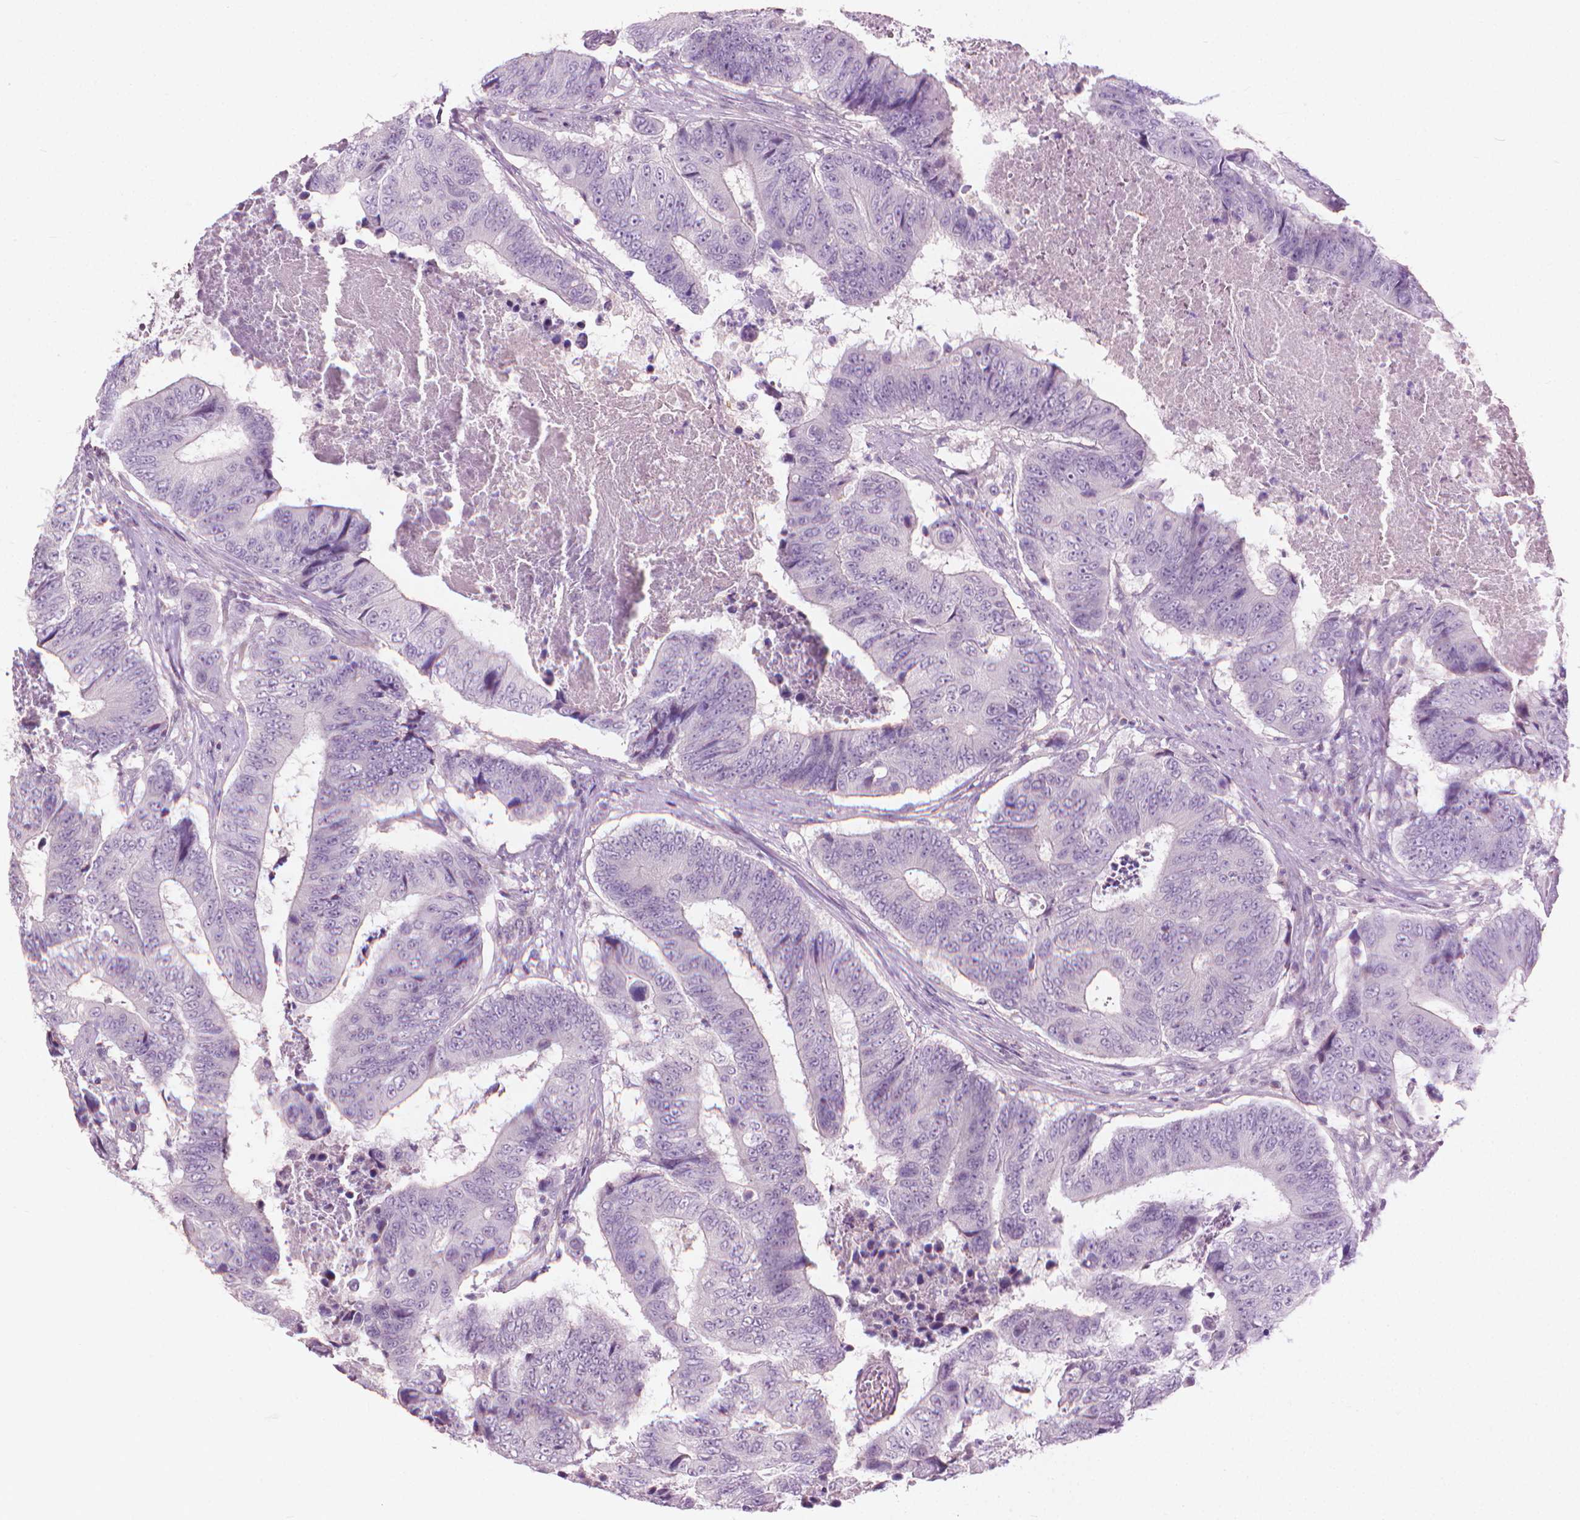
{"staining": {"intensity": "negative", "quantity": "none", "location": "none"}, "tissue": "colorectal cancer", "cell_type": "Tumor cells", "image_type": "cancer", "snomed": [{"axis": "morphology", "description": "Adenocarcinoma, NOS"}, {"axis": "topography", "description": "Colon"}], "caption": "This image is of adenocarcinoma (colorectal) stained with IHC to label a protein in brown with the nuclei are counter-stained blue. There is no positivity in tumor cells.", "gene": "KRT73", "patient": {"sex": "female", "age": 48}}